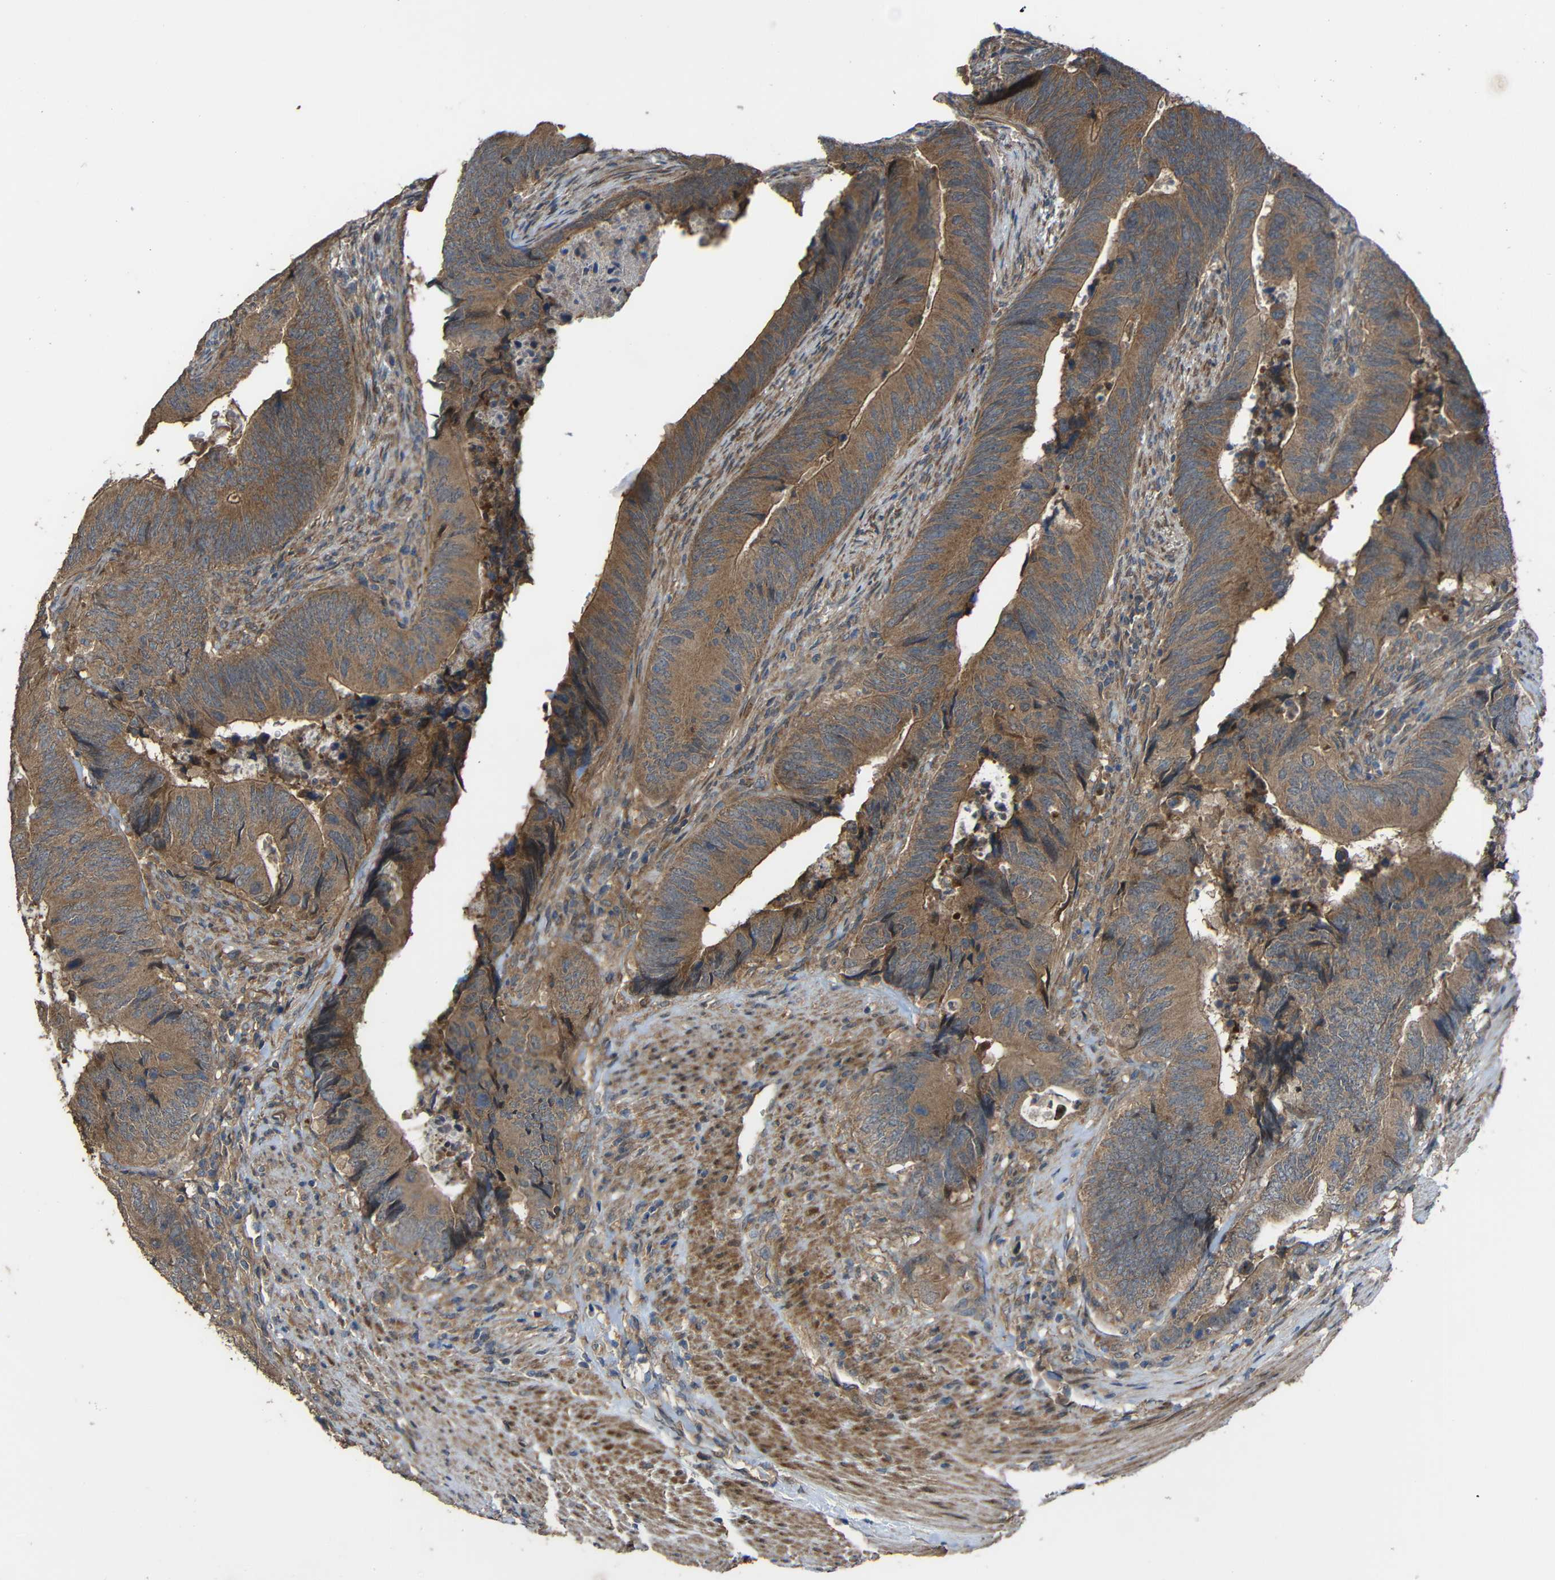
{"staining": {"intensity": "moderate", "quantity": ">75%", "location": "cytoplasmic/membranous"}, "tissue": "colorectal cancer", "cell_type": "Tumor cells", "image_type": "cancer", "snomed": [{"axis": "morphology", "description": "Normal tissue, NOS"}, {"axis": "morphology", "description": "Adenocarcinoma, NOS"}, {"axis": "topography", "description": "Colon"}], "caption": "Immunohistochemistry (IHC) image of adenocarcinoma (colorectal) stained for a protein (brown), which exhibits medium levels of moderate cytoplasmic/membranous positivity in approximately >75% of tumor cells.", "gene": "CHST9", "patient": {"sex": "male", "age": 56}}